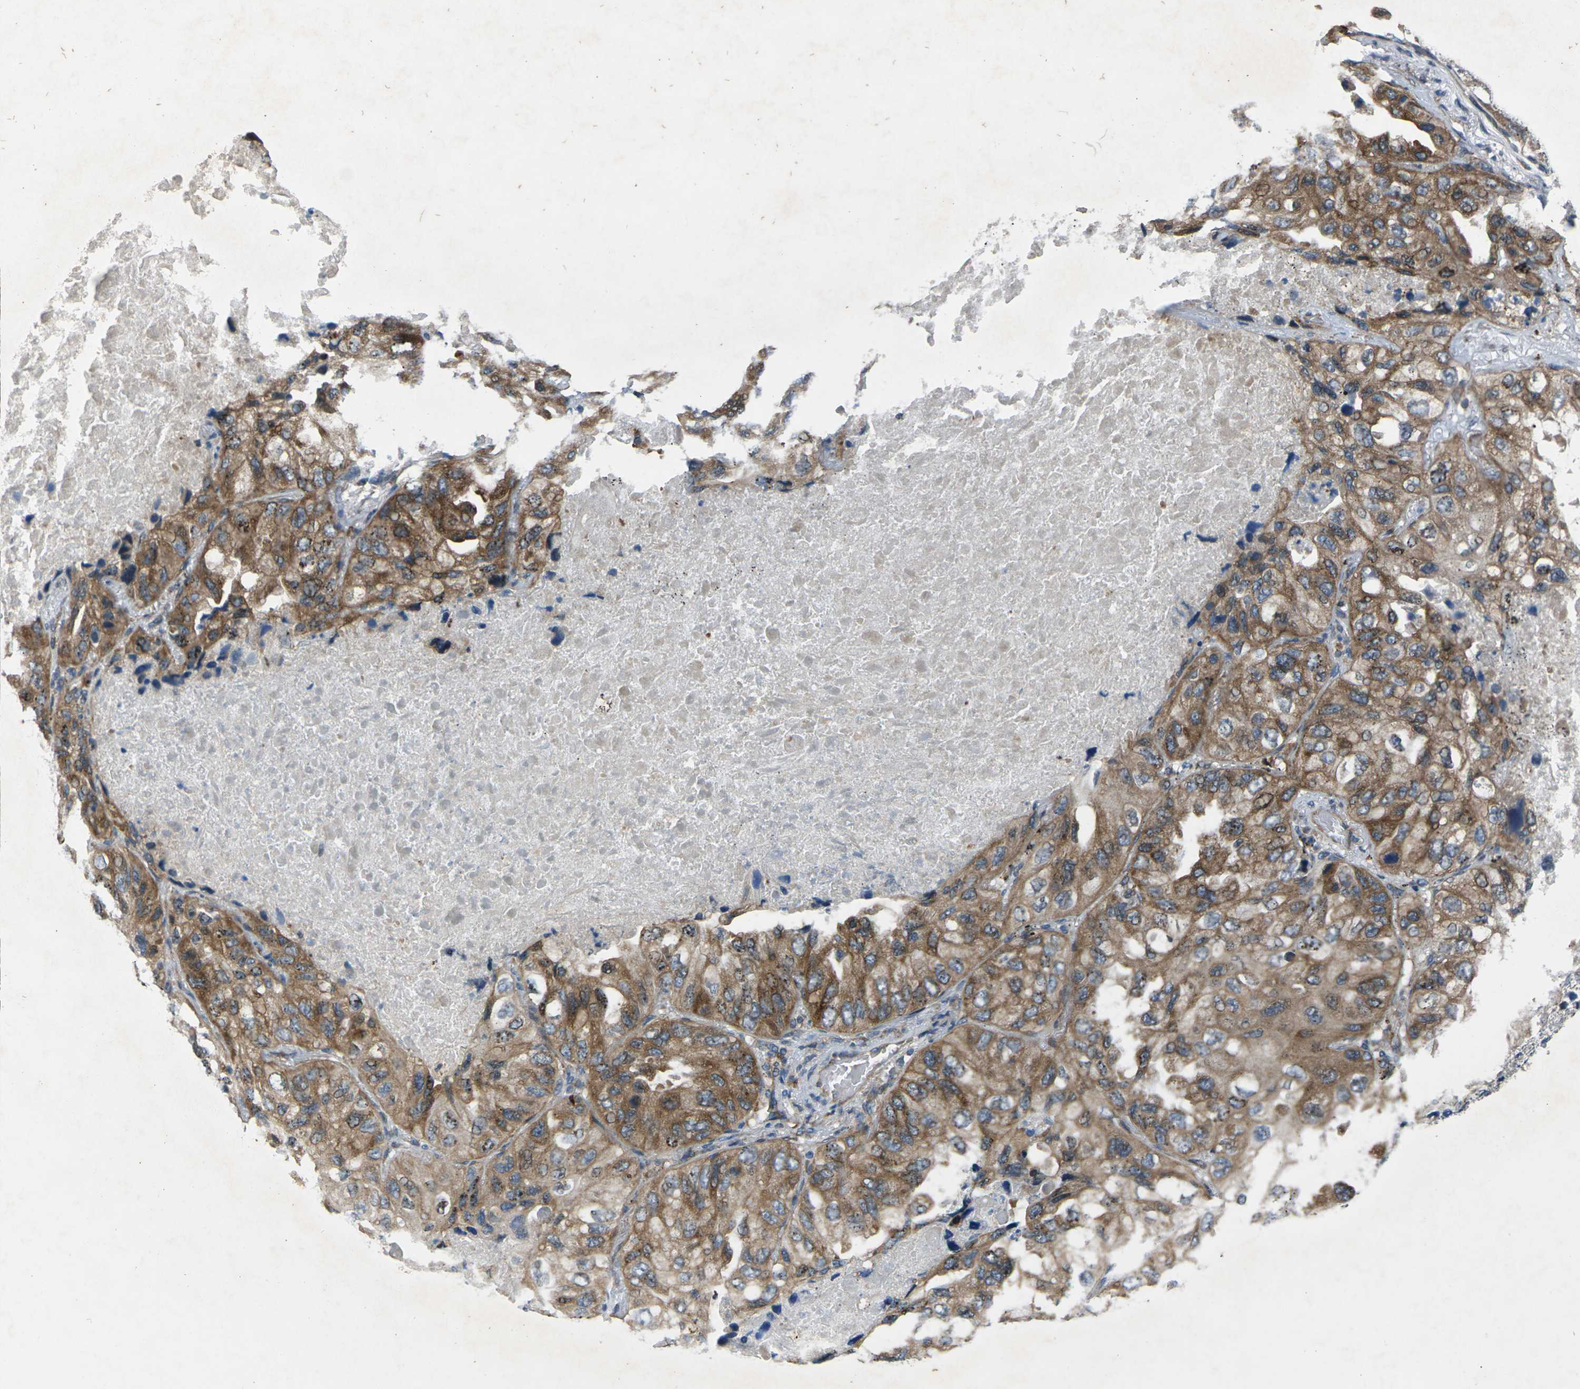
{"staining": {"intensity": "moderate", "quantity": ">75%", "location": "cytoplasmic/membranous"}, "tissue": "lung cancer", "cell_type": "Tumor cells", "image_type": "cancer", "snomed": [{"axis": "morphology", "description": "Squamous cell carcinoma, NOS"}, {"axis": "topography", "description": "Lung"}], "caption": "A photomicrograph of squamous cell carcinoma (lung) stained for a protein demonstrates moderate cytoplasmic/membranous brown staining in tumor cells. Ihc stains the protein in brown and the nuclei are stained blue.", "gene": "EDNRA", "patient": {"sex": "female", "age": 73}}